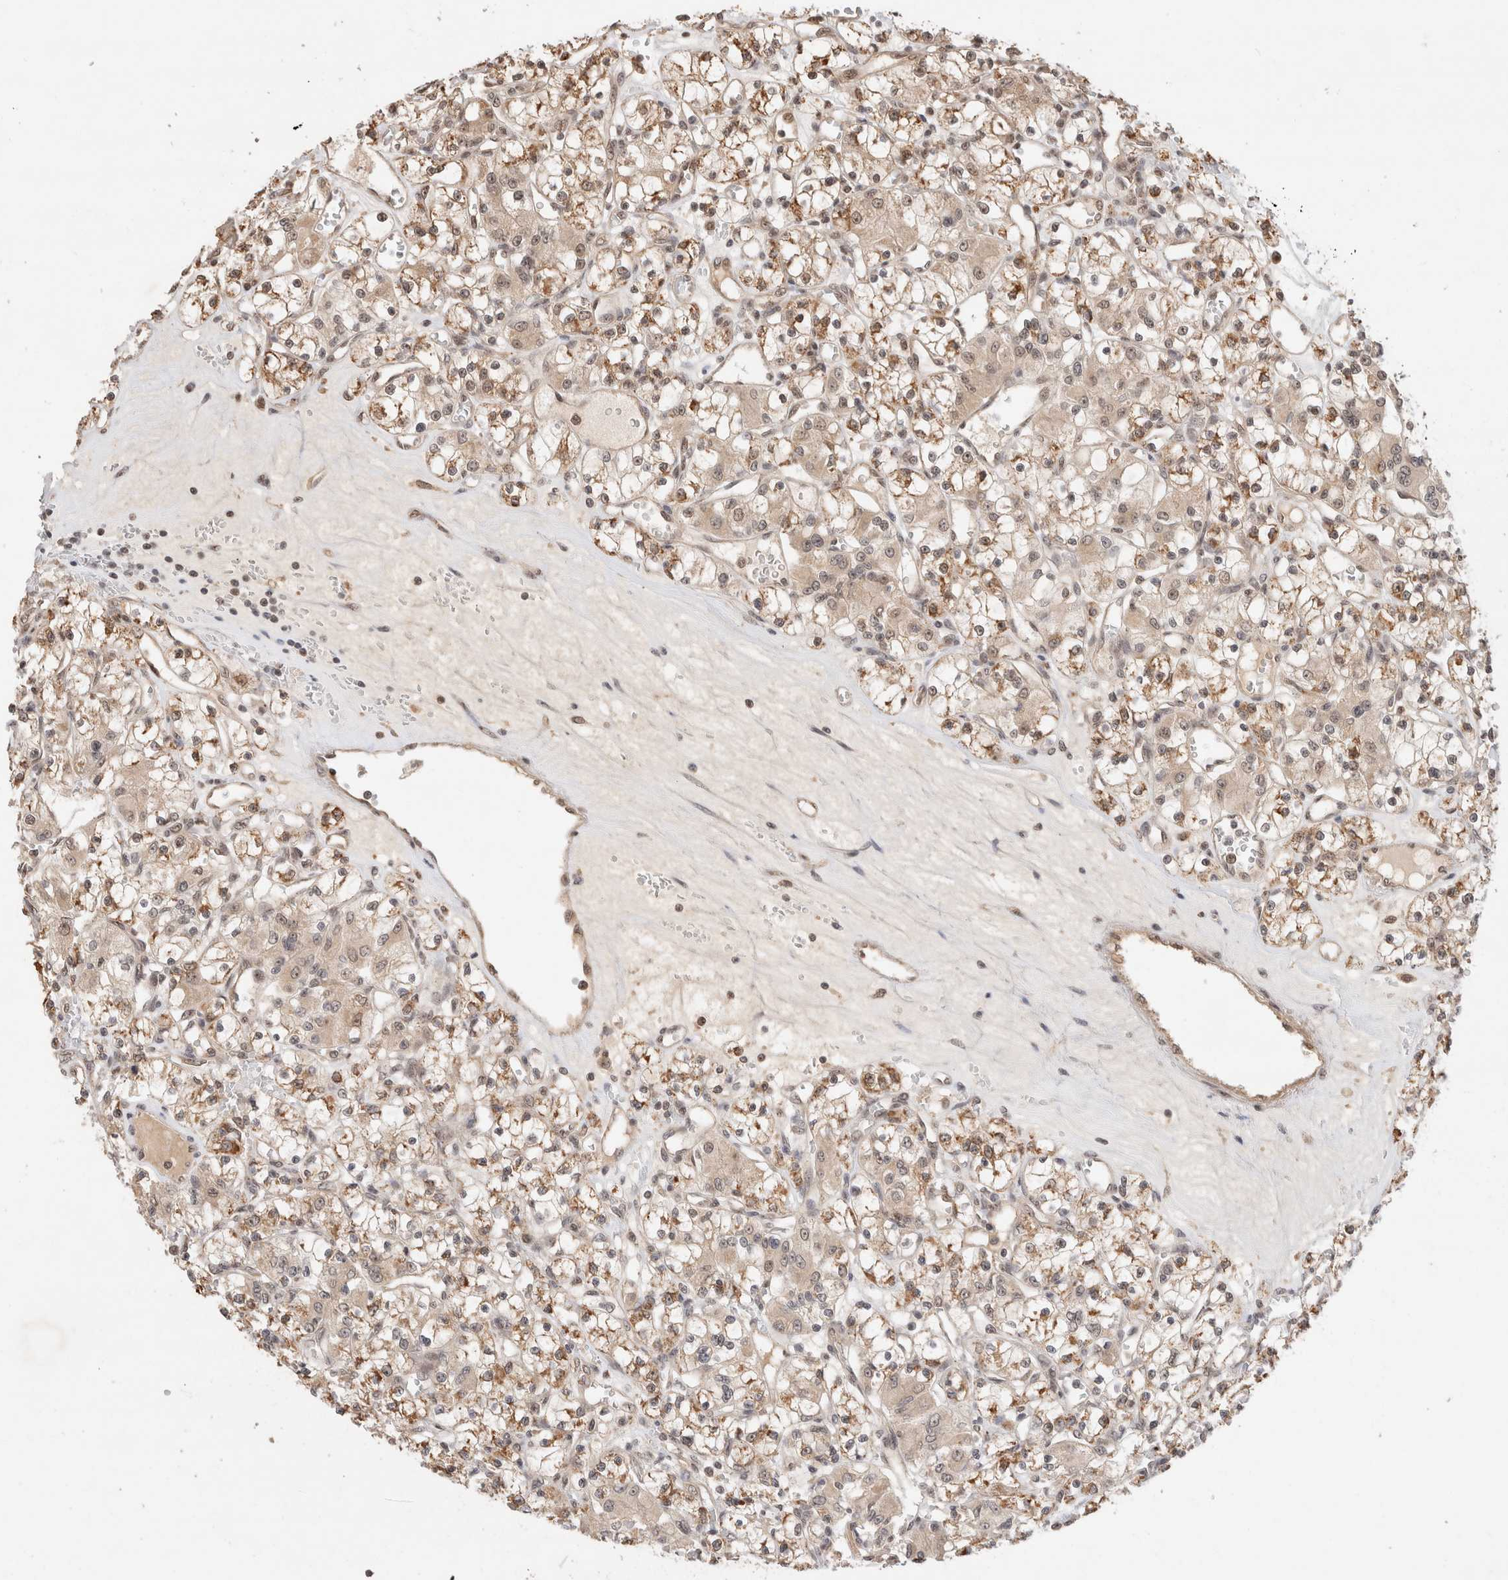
{"staining": {"intensity": "moderate", "quantity": "25%-75%", "location": "cytoplasmic/membranous"}, "tissue": "renal cancer", "cell_type": "Tumor cells", "image_type": "cancer", "snomed": [{"axis": "morphology", "description": "Adenocarcinoma, NOS"}, {"axis": "topography", "description": "Kidney"}], "caption": "Moderate cytoplasmic/membranous staining for a protein is appreciated in about 25%-75% of tumor cells of renal cancer (adenocarcinoma) using immunohistochemistry.", "gene": "MPHOSPH6", "patient": {"sex": "female", "age": 59}}